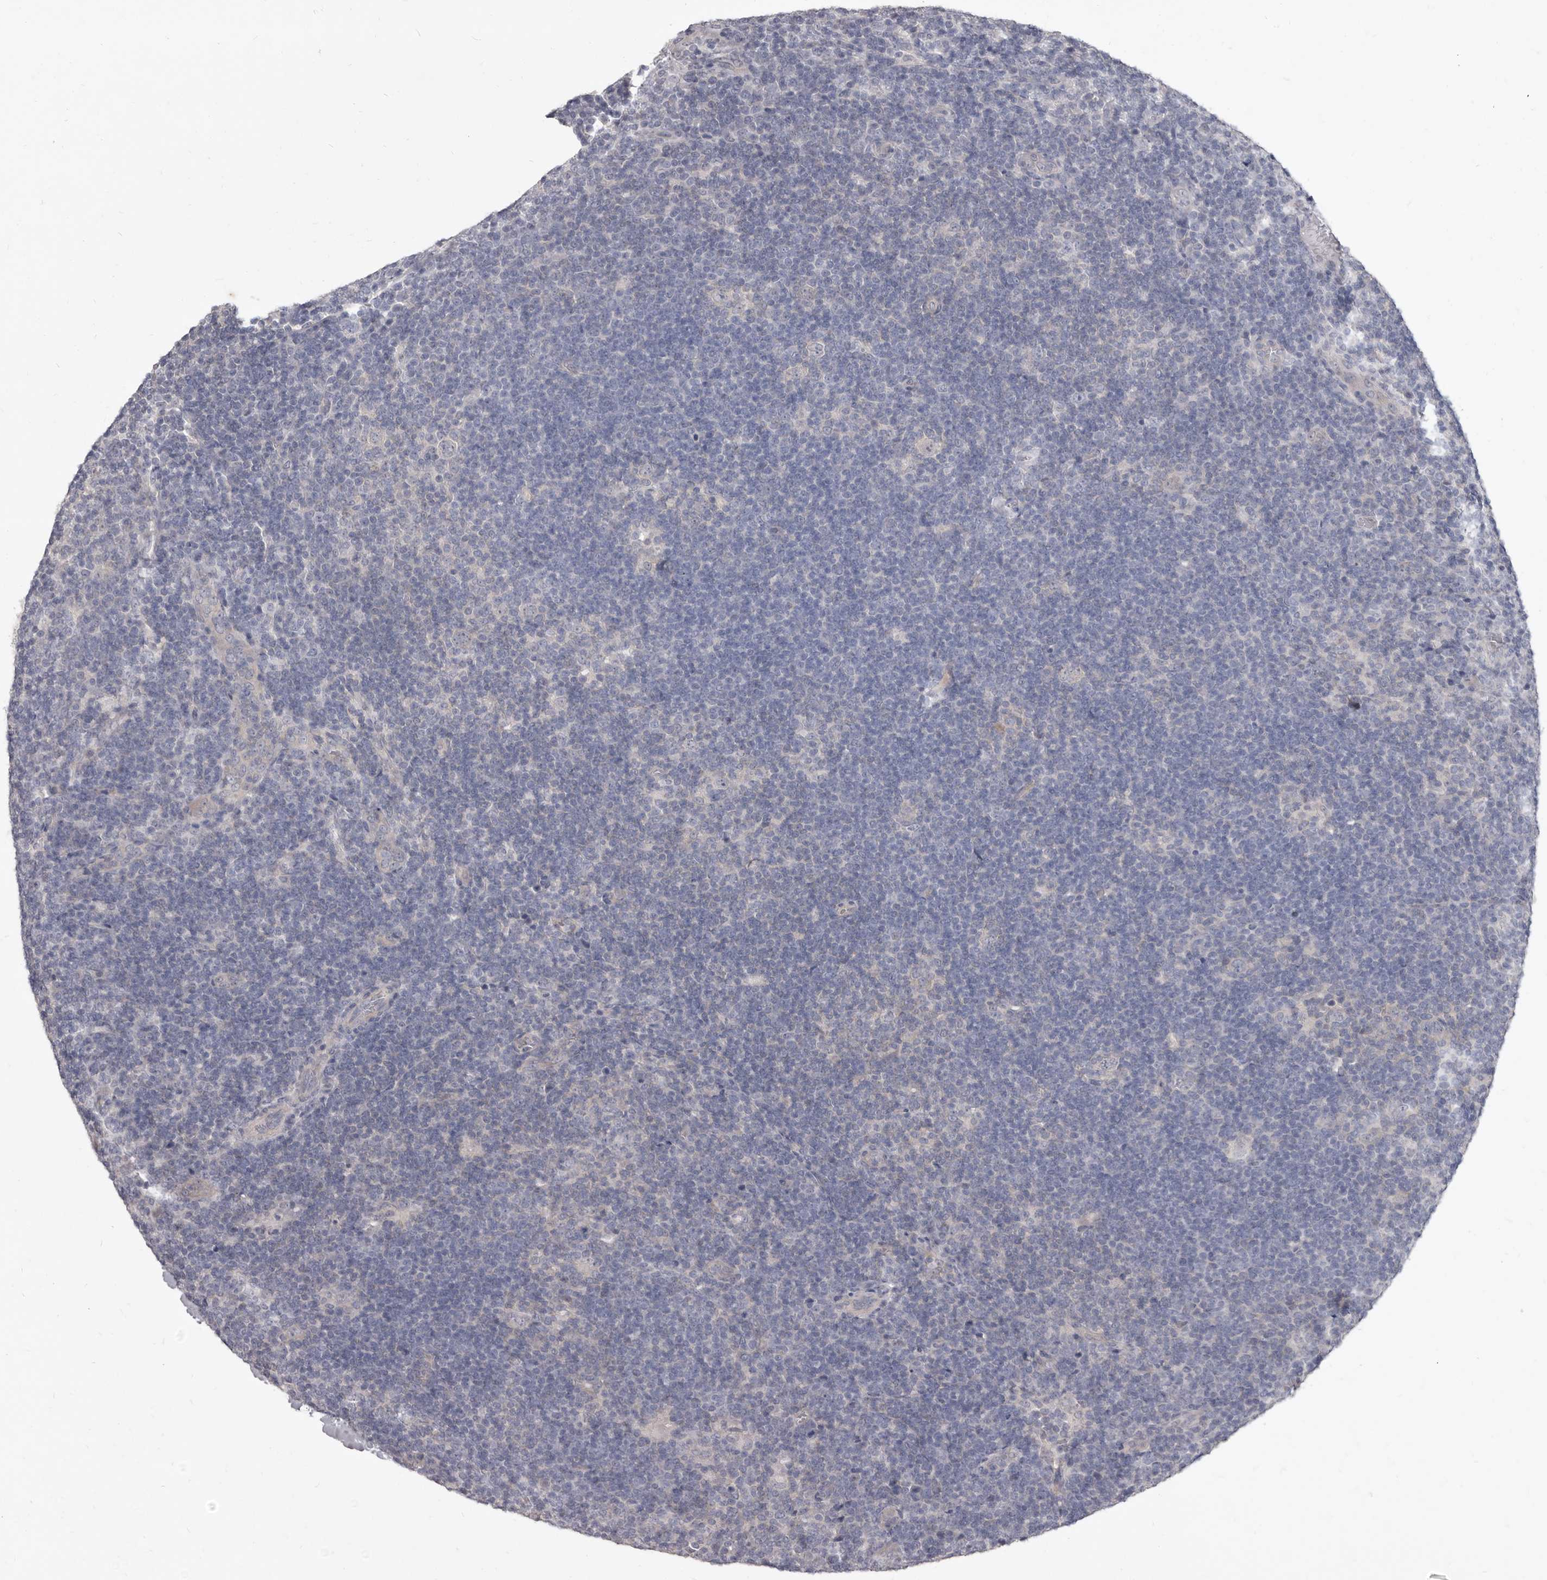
{"staining": {"intensity": "negative", "quantity": "none", "location": "none"}, "tissue": "lymphoma", "cell_type": "Tumor cells", "image_type": "cancer", "snomed": [{"axis": "morphology", "description": "Hodgkin's disease, NOS"}, {"axis": "topography", "description": "Lymph node"}], "caption": "Tumor cells show no significant protein expression in Hodgkin's disease.", "gene": "GSK3B", "patient": {"sex": "female", "age": 57}}